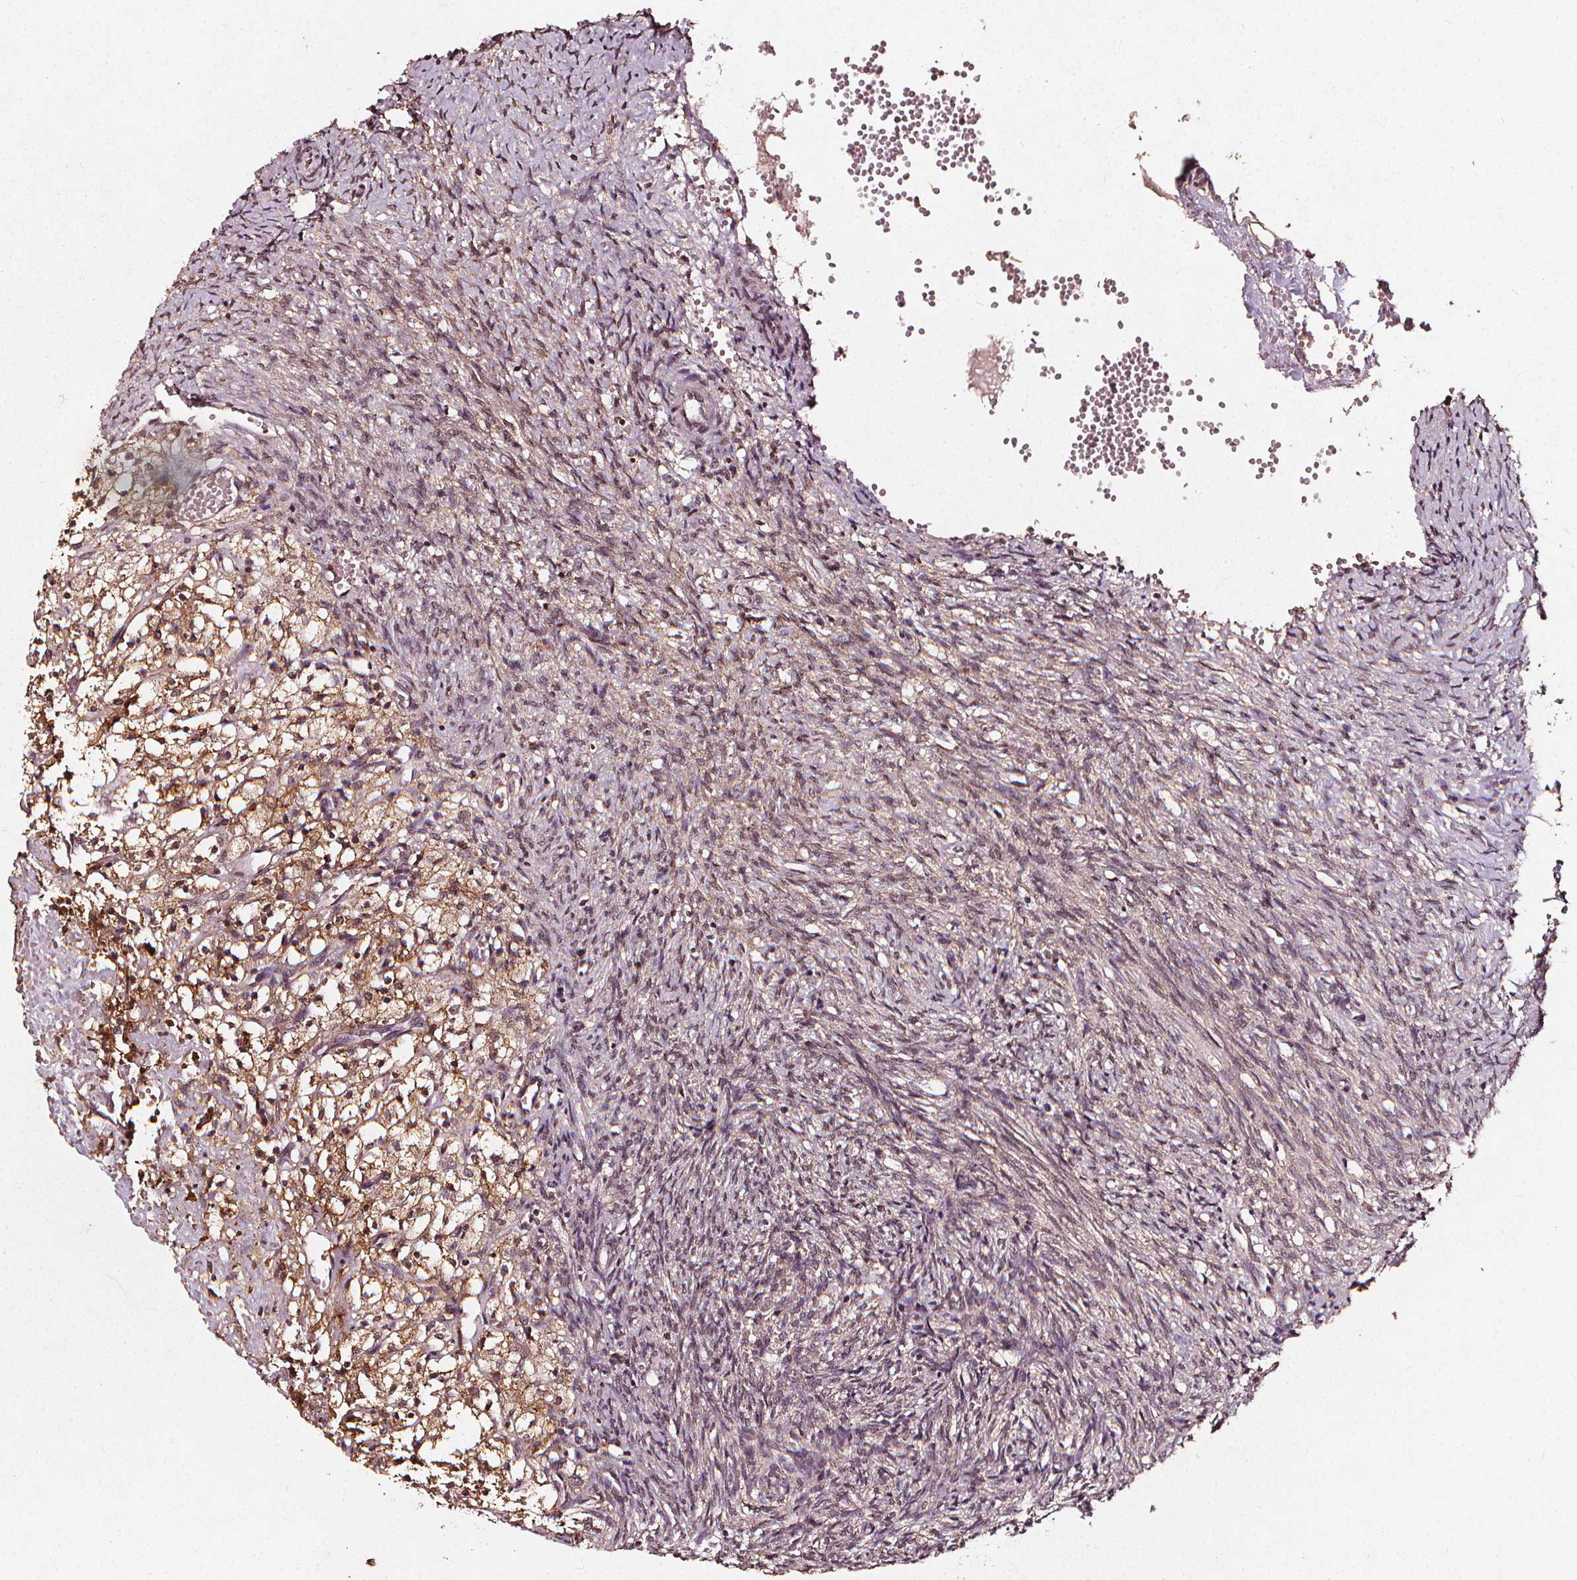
{"staining": {"intensity": "moderate", "quantity": ">75%", "location": "cytoplasmic/membranous"}, "tissue": "ovary", "cell_type": "Follicle cells", "image_type": "normal", "snomed": [{"axis": "morphology", "description": "Normal tissue, NOS"}, {"axis": "topography", "description": "Ovary"}], "caption": "Unremarkable ovary demonstrates moderate cytoplasmic/membranous staining in about >75% of follicle cells, visualized by immunohistochemistry.", "gene": "ABCA1", "patient": {"sex": "female", "age": 46}}